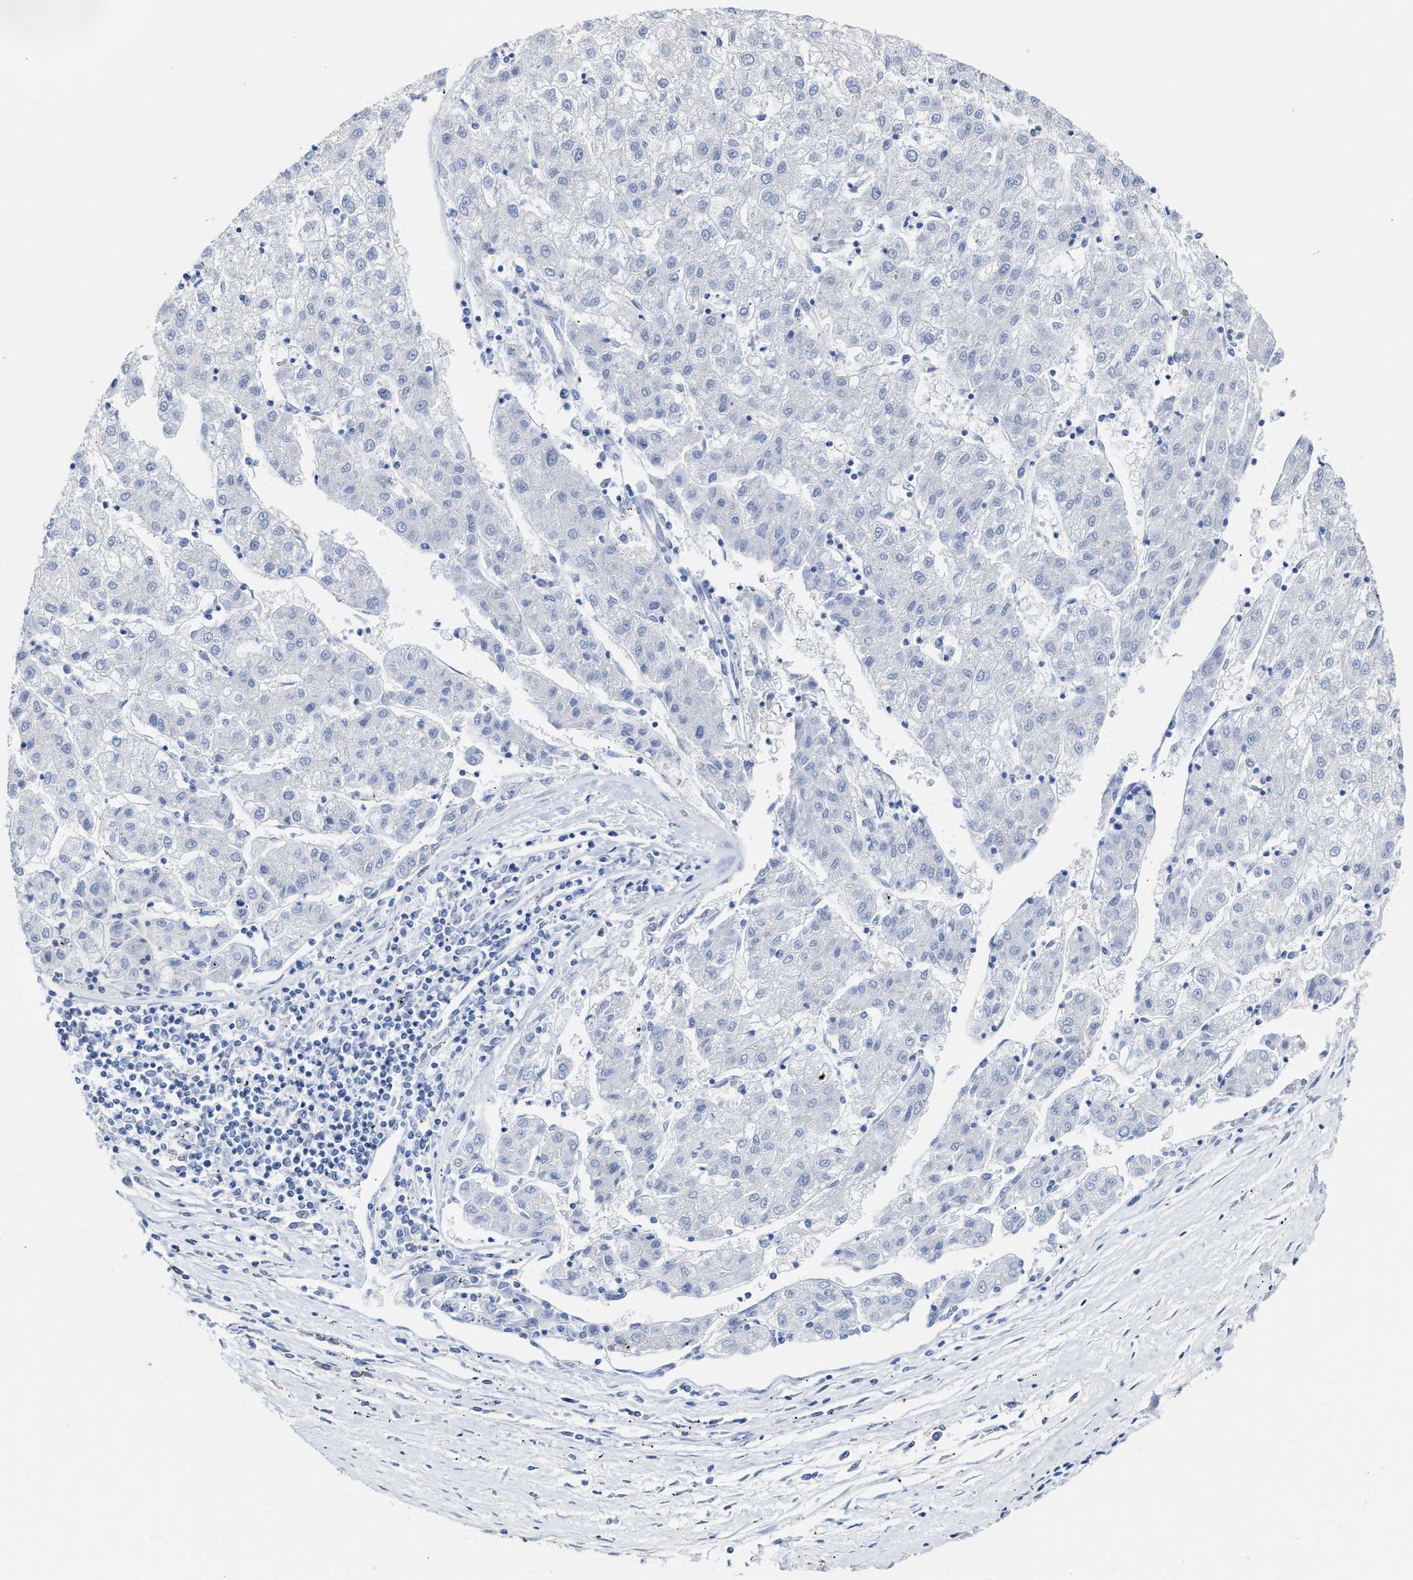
{"staining": {"intensity": "negative", "quantity": "none", "location": "none"}, "tissue": "liver cancer", "cell_type": "Tumor cells", "image_type": "cancer", "snomed": [{"axis": "morphology", "description": "Carcinoma, Hepatocellular, NOS"}, {"axis": "topography", "description": "Liver"}], "caption": "The histopathology image exhibits no significant positivity in tumor cells of liver hepatocellular carcinoma.", "gene": "PPP1R15A", "patient": {"sex": "male", "age": 72}}